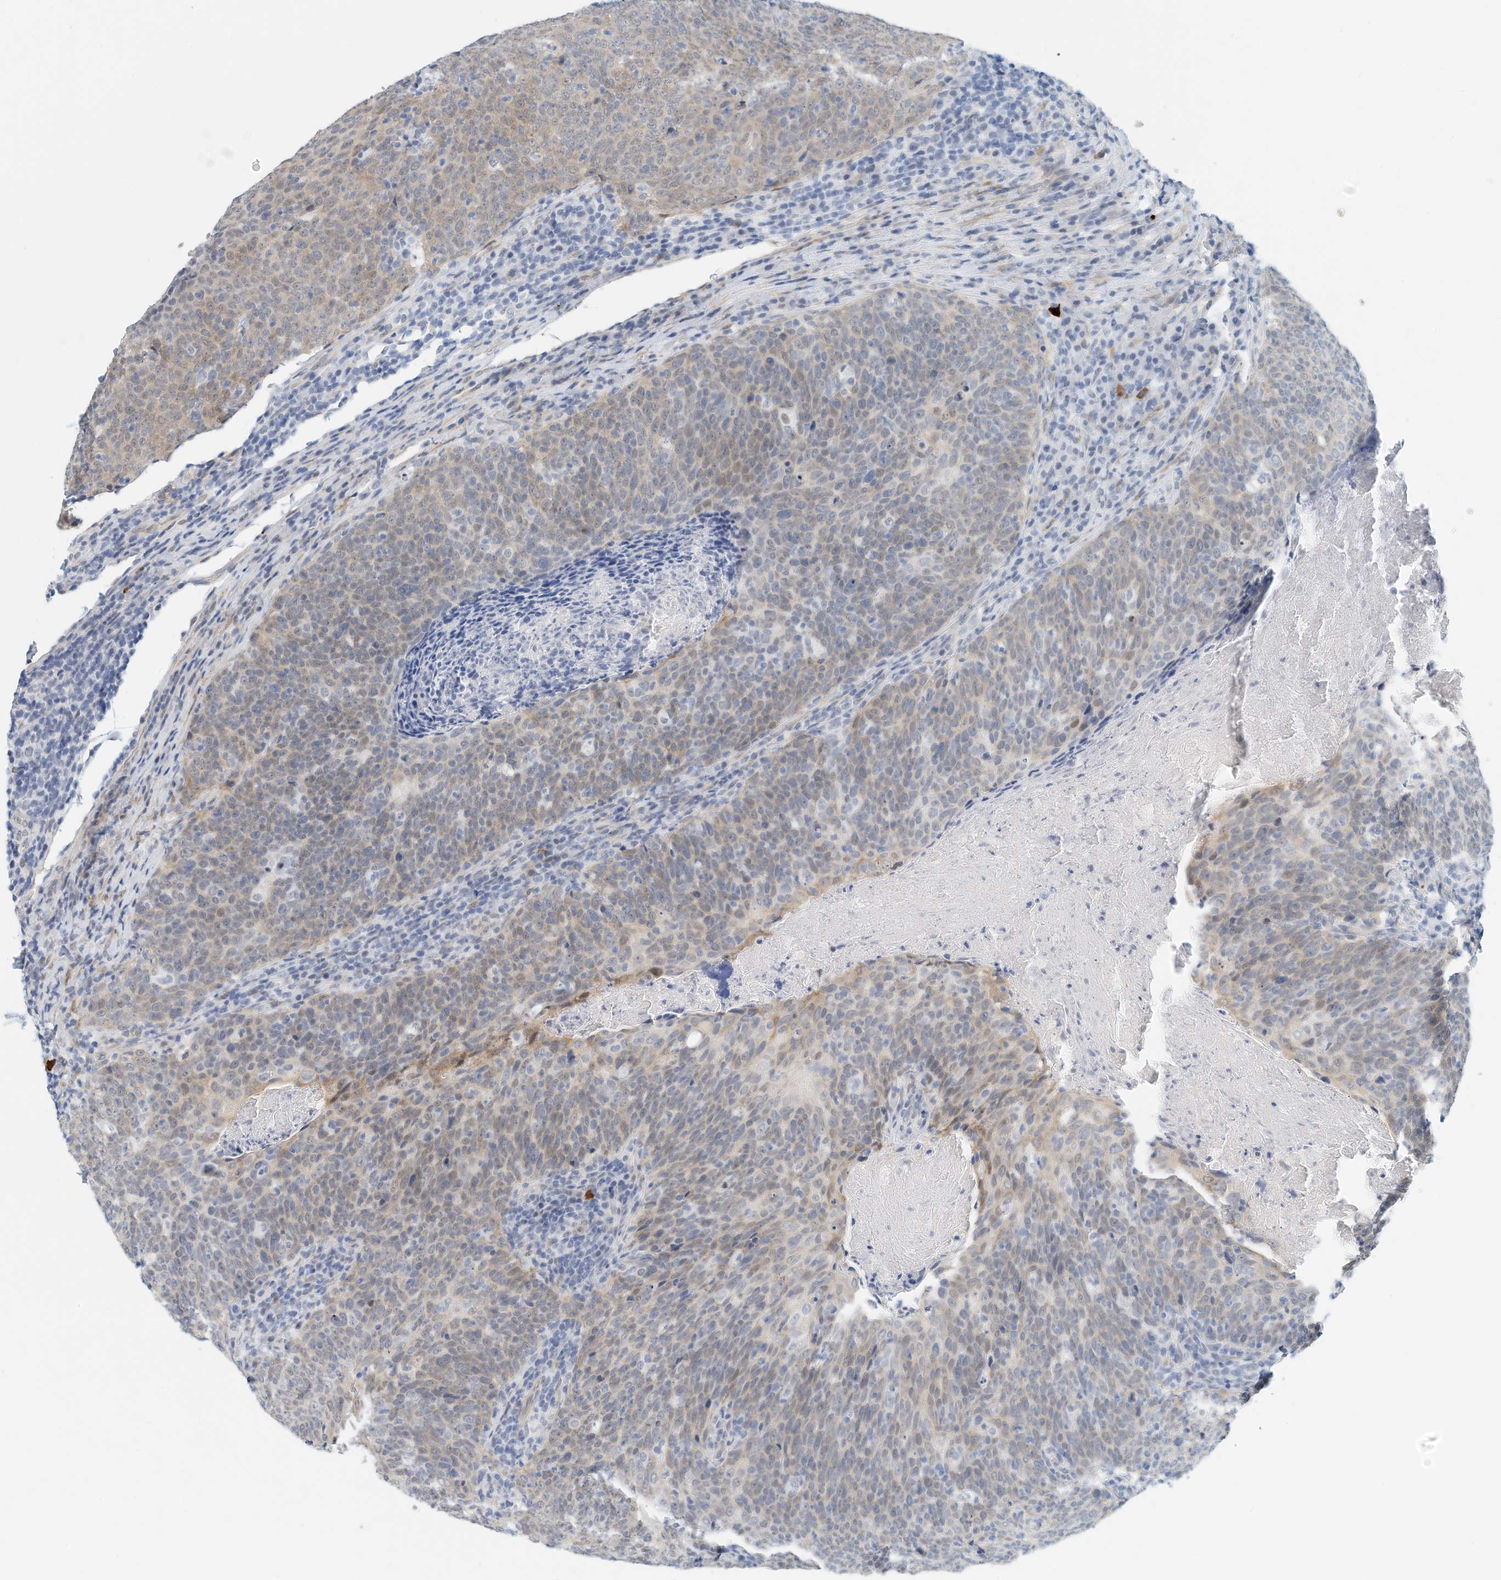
{"staining": {"intensity": "weak", "quantity": "25%-75%", "location": "cytoplasmic/membranous"}, "tissue": "head and neck cancer", "cell_type": "Tumor cells", "image_type": "cancer", "snomed": [{"axis": "morphology", "description": "Squamous cell carcinoma, NOS"}, {"axis": "morphology", "description": "Squamous cell carcinoma, metastatic, NOS"}, {"axis": "topography", "description": "Lymph node"}, {"axis": "topography", "description": "Head-Neck"}], "caption": "Head and neck cancer was stained to show a protein in brown. There is low levels of weak cytoplasmic/membranous positivity in about 25%-75% of tumor cells.", "gene": "ARHGAP28", "patient": {"sex": "male", "age": 62}}